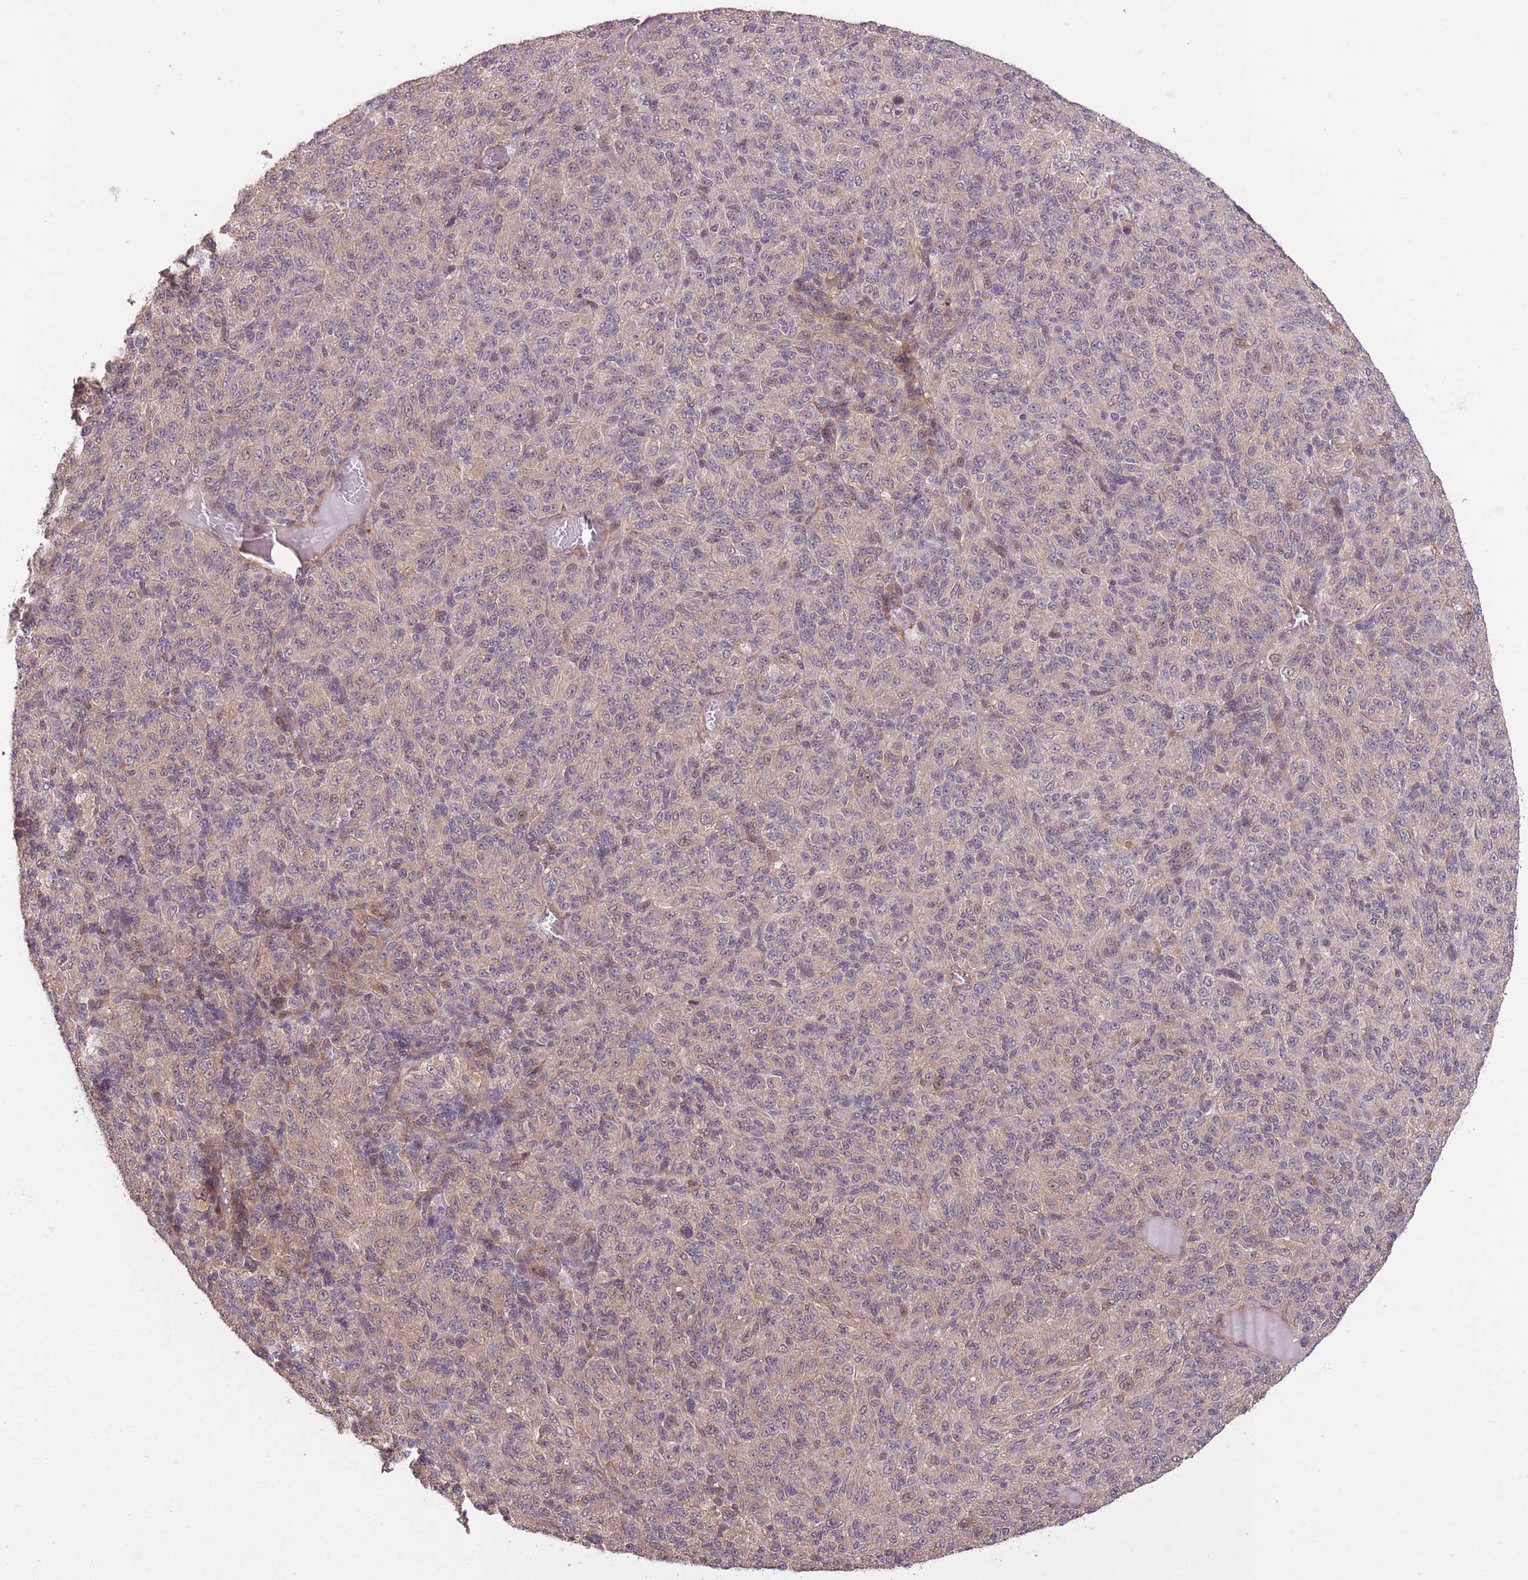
{"staining": {"intensity": "negative", "quantity": "none", "location": "none"}, "tissue": "melanoma", "cell_type": "Tumor cells", "image_type": "cancer", "snomed": [{"axis": "morphology", "description": "Malignant melanoma, Metastatic site"}, {"axis": "topography", "description": "Brain"}], "caption": "An immunohistochemistry (IHC) image of melanoma is shown. There is no staining in tumor cells of melanoma. The staining is performed using DAB (3,3'-diaminobenzidine) brown chromogen with nuclei counter-stained in using hematoxylin.", "gene": "POLR3F", "patient": {"sex": "female", "age": 56}}